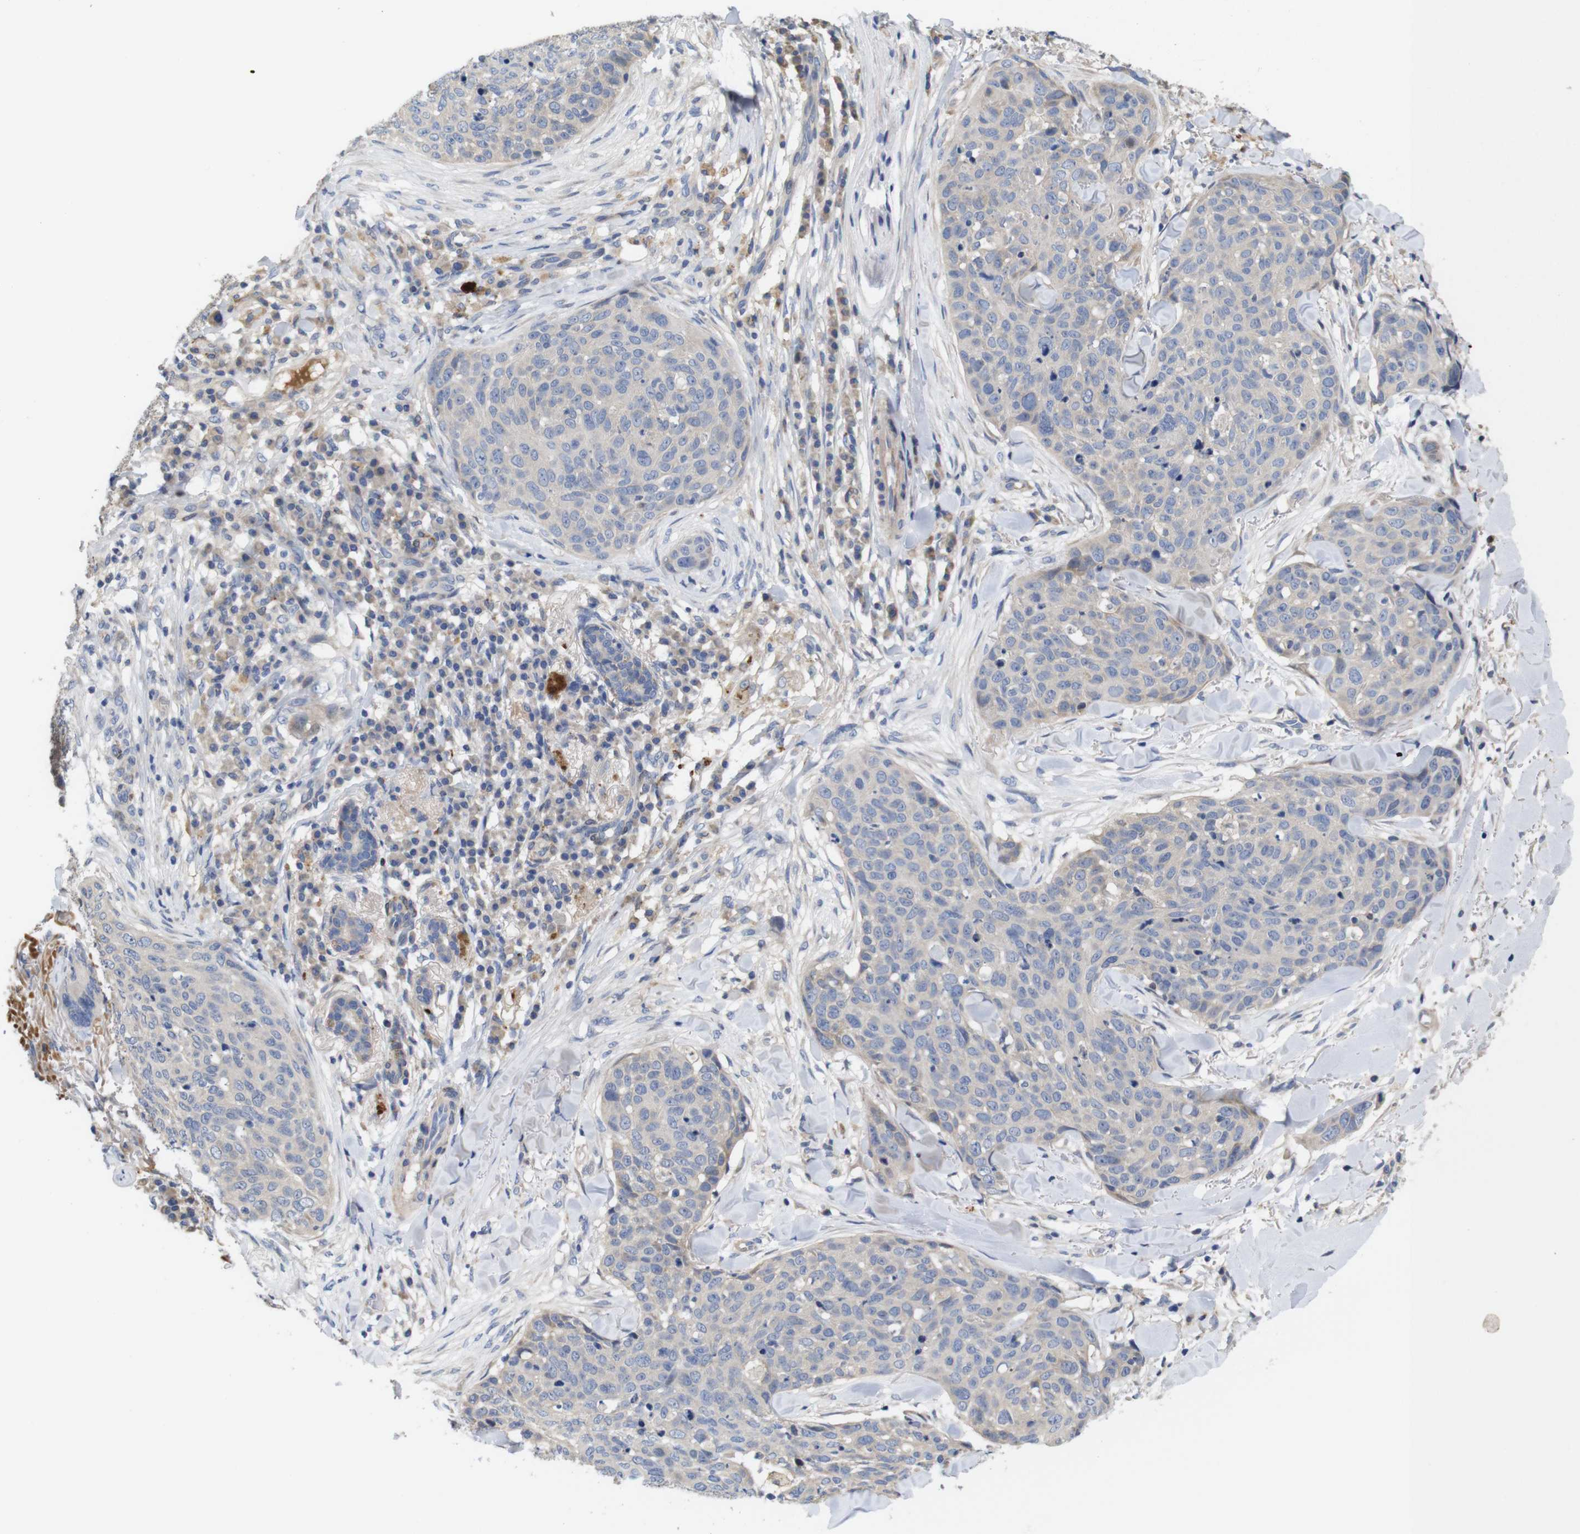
{"staining": {"intensity": "weak", "quantity": "<25%", "location": "cytoplasmic/membranous"}, "tissue": "skin cancer", "cell_type": "Tumor cells", "image_type": "cancer", "snomed": [{"axis": "morphology", "description": "Squamous cell carcinoma in situ, NOS"}, {"axis": "morphology", "description": "Squamous cell carcinoma, NOS"}, {"axis": "topography", "description": "Skin"}], "caption": "Immunohistochemical staining of human skin cancer (squamous cell carcinoma) demonstrates no significant expression in tumor cells.", "gene": "SPRY3", "patient": {"sex": "male", "age": 93}}